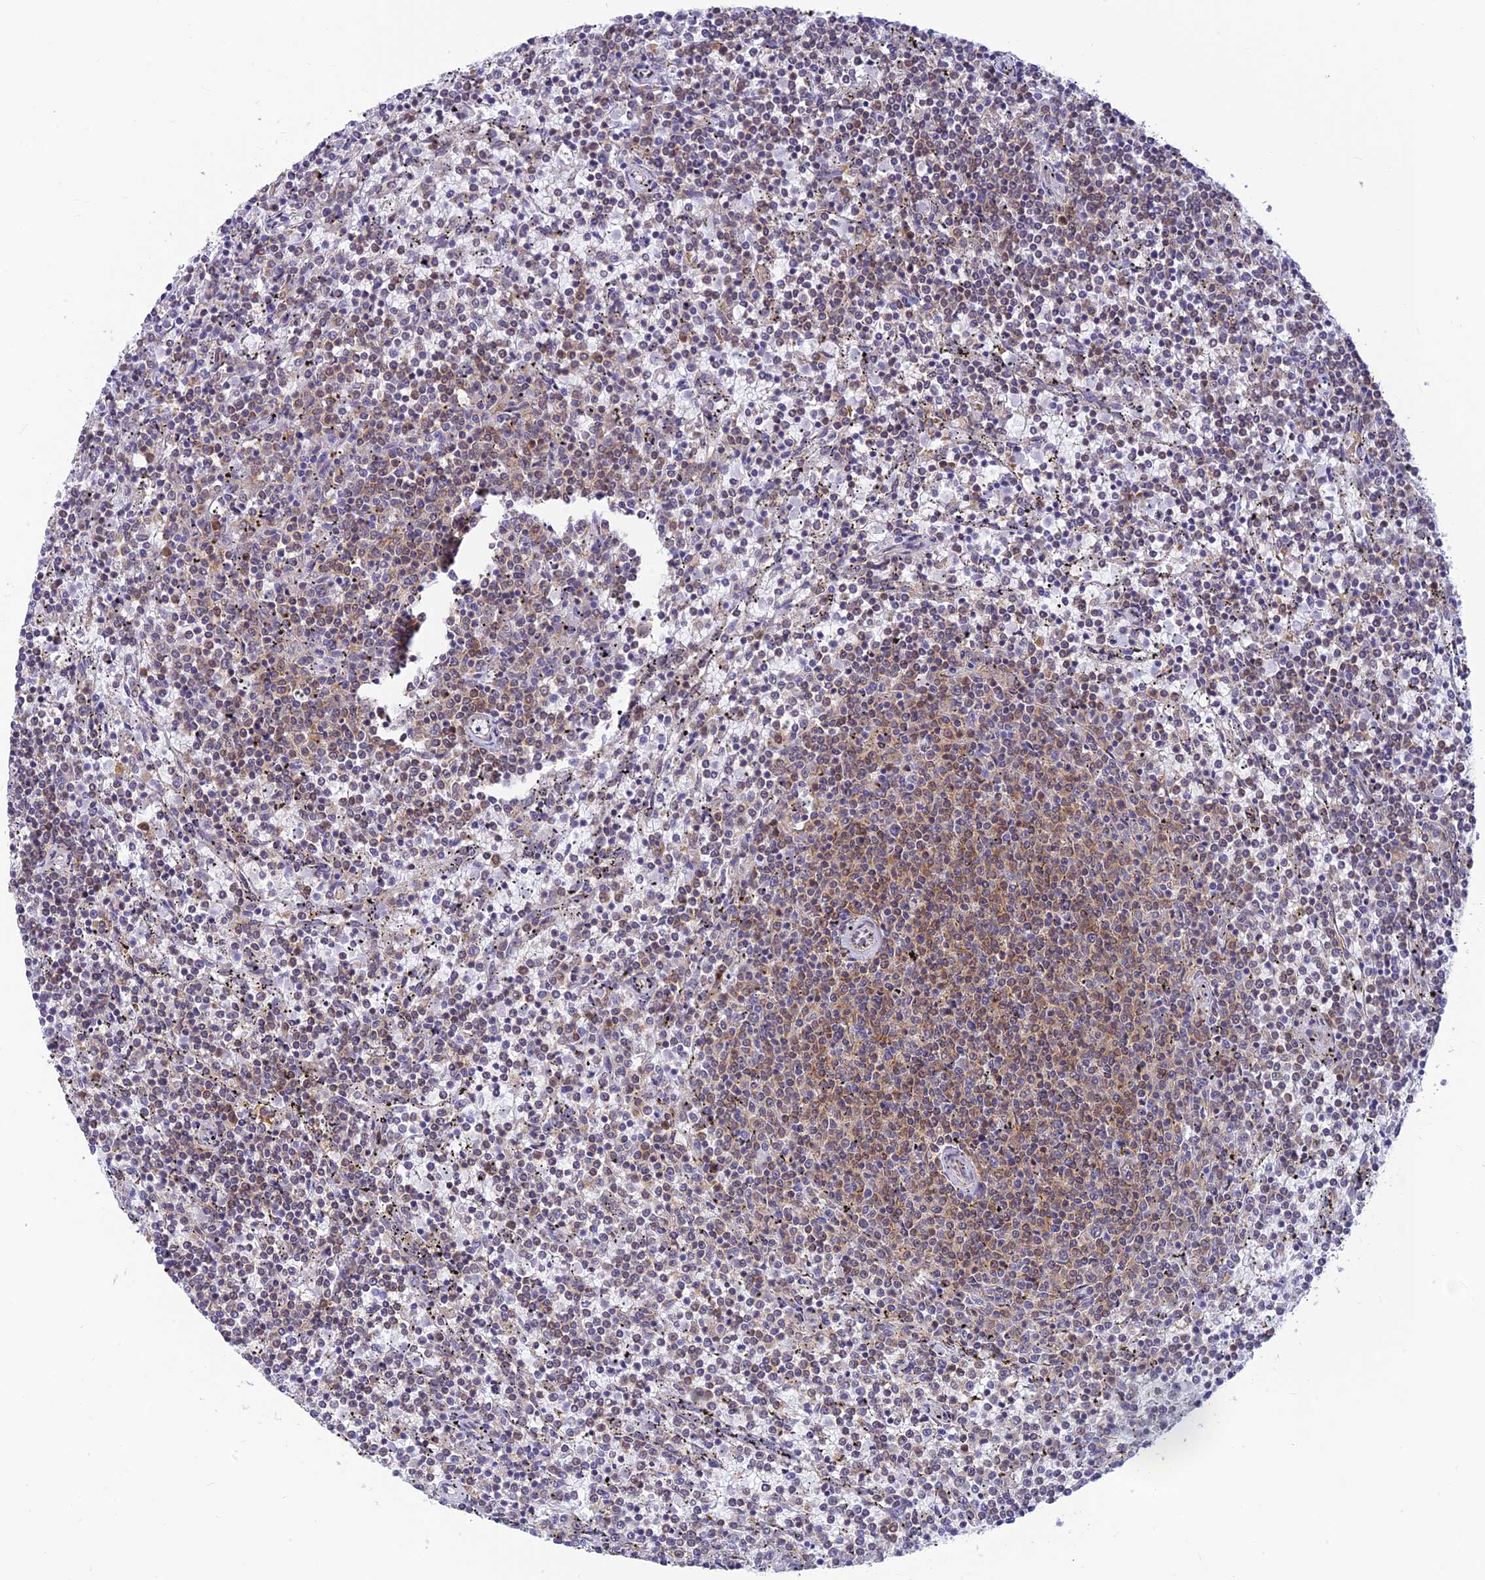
{"staining": {"intensity": "weak", "quantity": "25%-75%", "location": "cytoplasmic/membranous"}, "tissue": "lymphoma", "cell_type": "Tumor cells", "image_type": "cancer", "snomed": [{"axis": "morphology", "description": "Malignant lymphoma, non-Hodgkin's type, Low grade"}, {"axis": "topography", "description": "Spleen"}], "caption": "Immunohistochemical staining of human malignant lymphoma, non-Hodgkin's type (low-grade) reveals weak cytoplasmic/membranous protein staining in approximately 25%-75% of tumor cells.", "gene": "LYSMD2", "patient": {"sex": "female", "age": 50}}